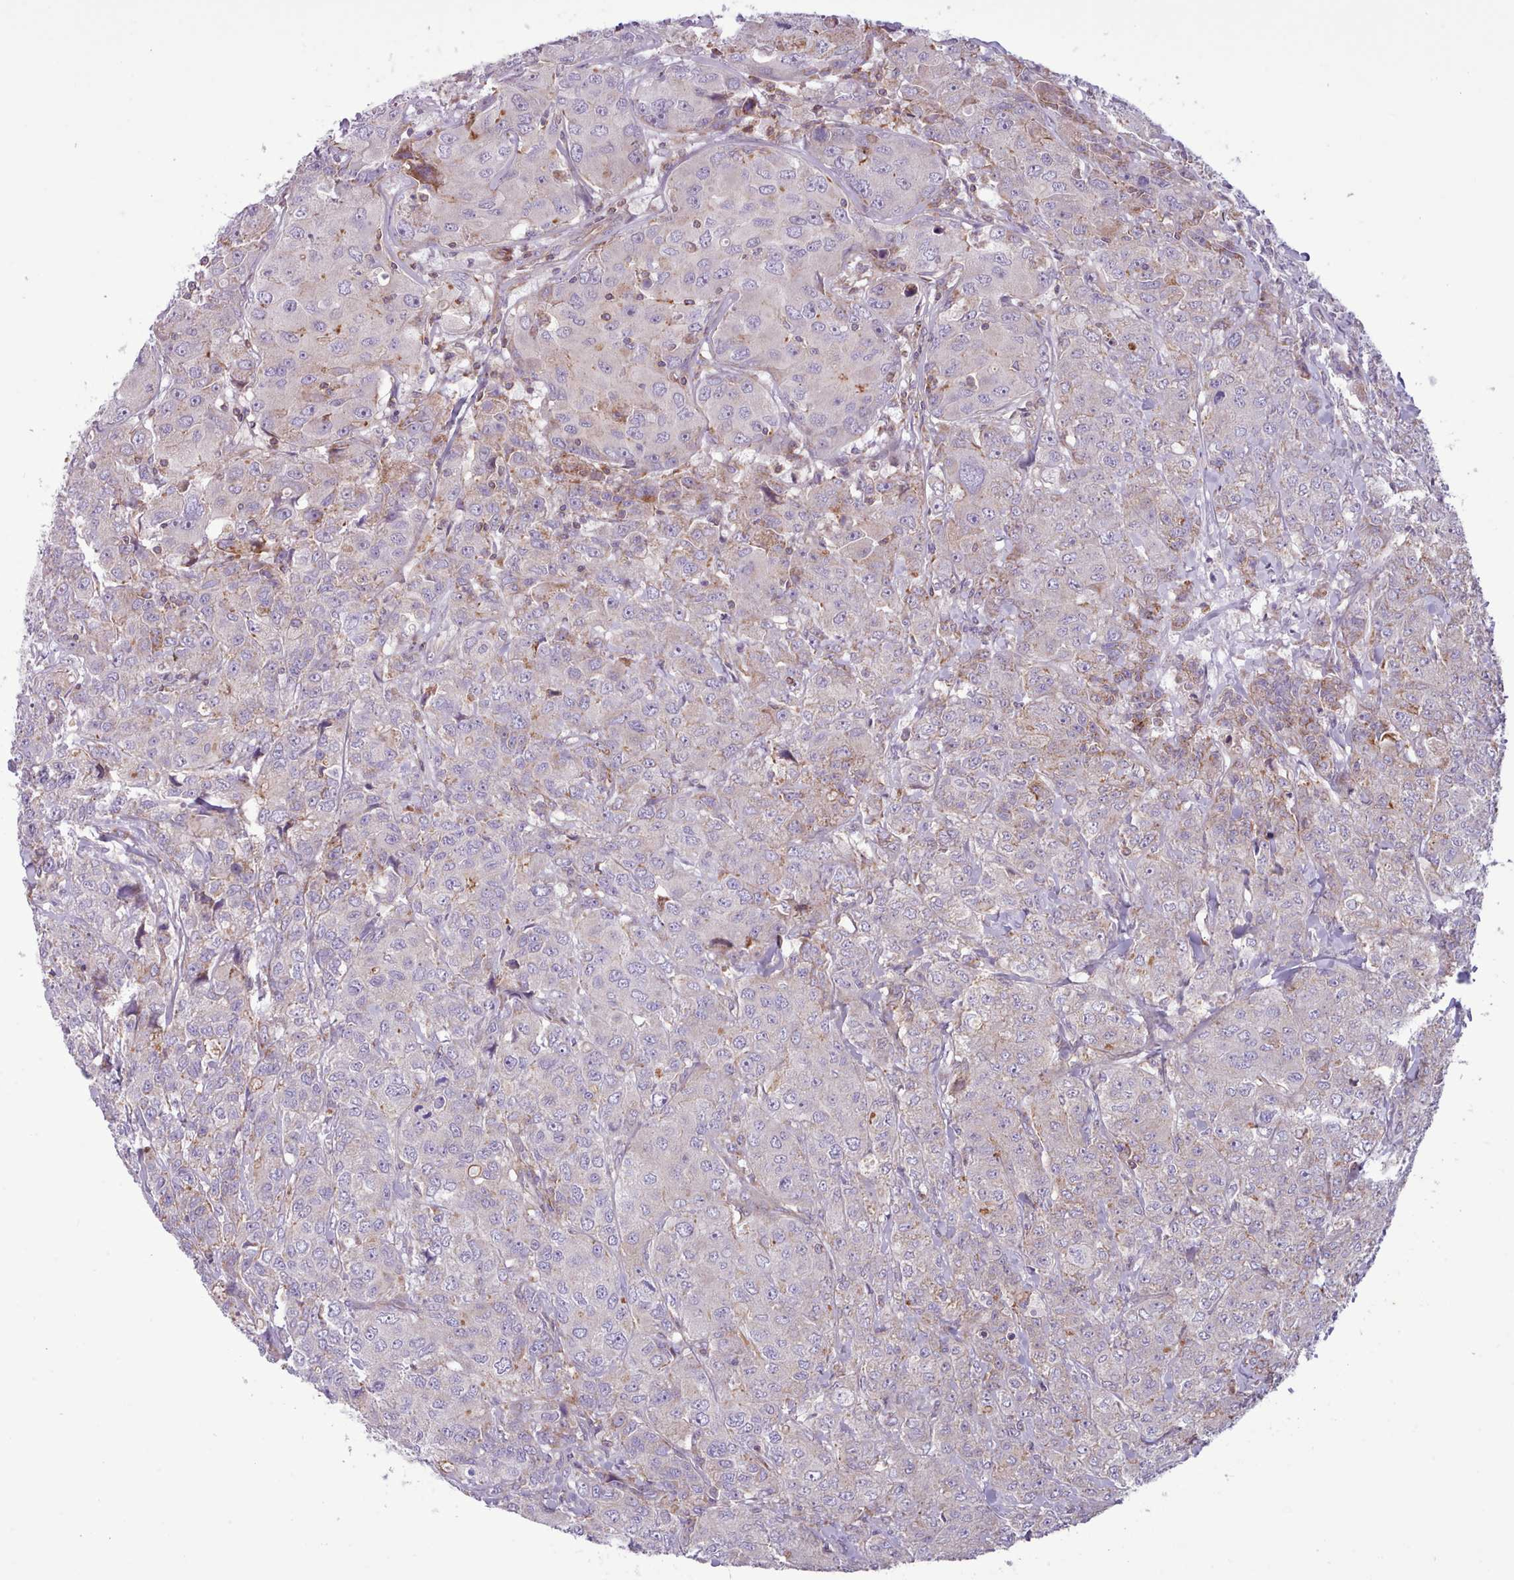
{"staining": {"intensity": "moderate", "quantity": "<25%", "location": "cytoplasmic/membranous"}, "tissue": "breast cancer", "cell_type": "Tumor cells", "image_type": "cancer", "snomed": [{"axis": "morphology", "description": "Duct carcinoma"}, {"axis": "topography", "description": "Breast"}], "caption": "IHC staining of breast invasive ductal carcinoma, which shows low levels of moderate cytoplasmic/membranous expression in about <25% of tumor cells indicating moderate cytoplasmic/membranous protein positivity. The staining was performed using DAB (3,3'-diaminobenzidine) (brown) for protein detection and nuclei were counterstained in hematoxylin (blue).", "gene": "TENT4B", "patient": {"sex": "female", "age": 43}}